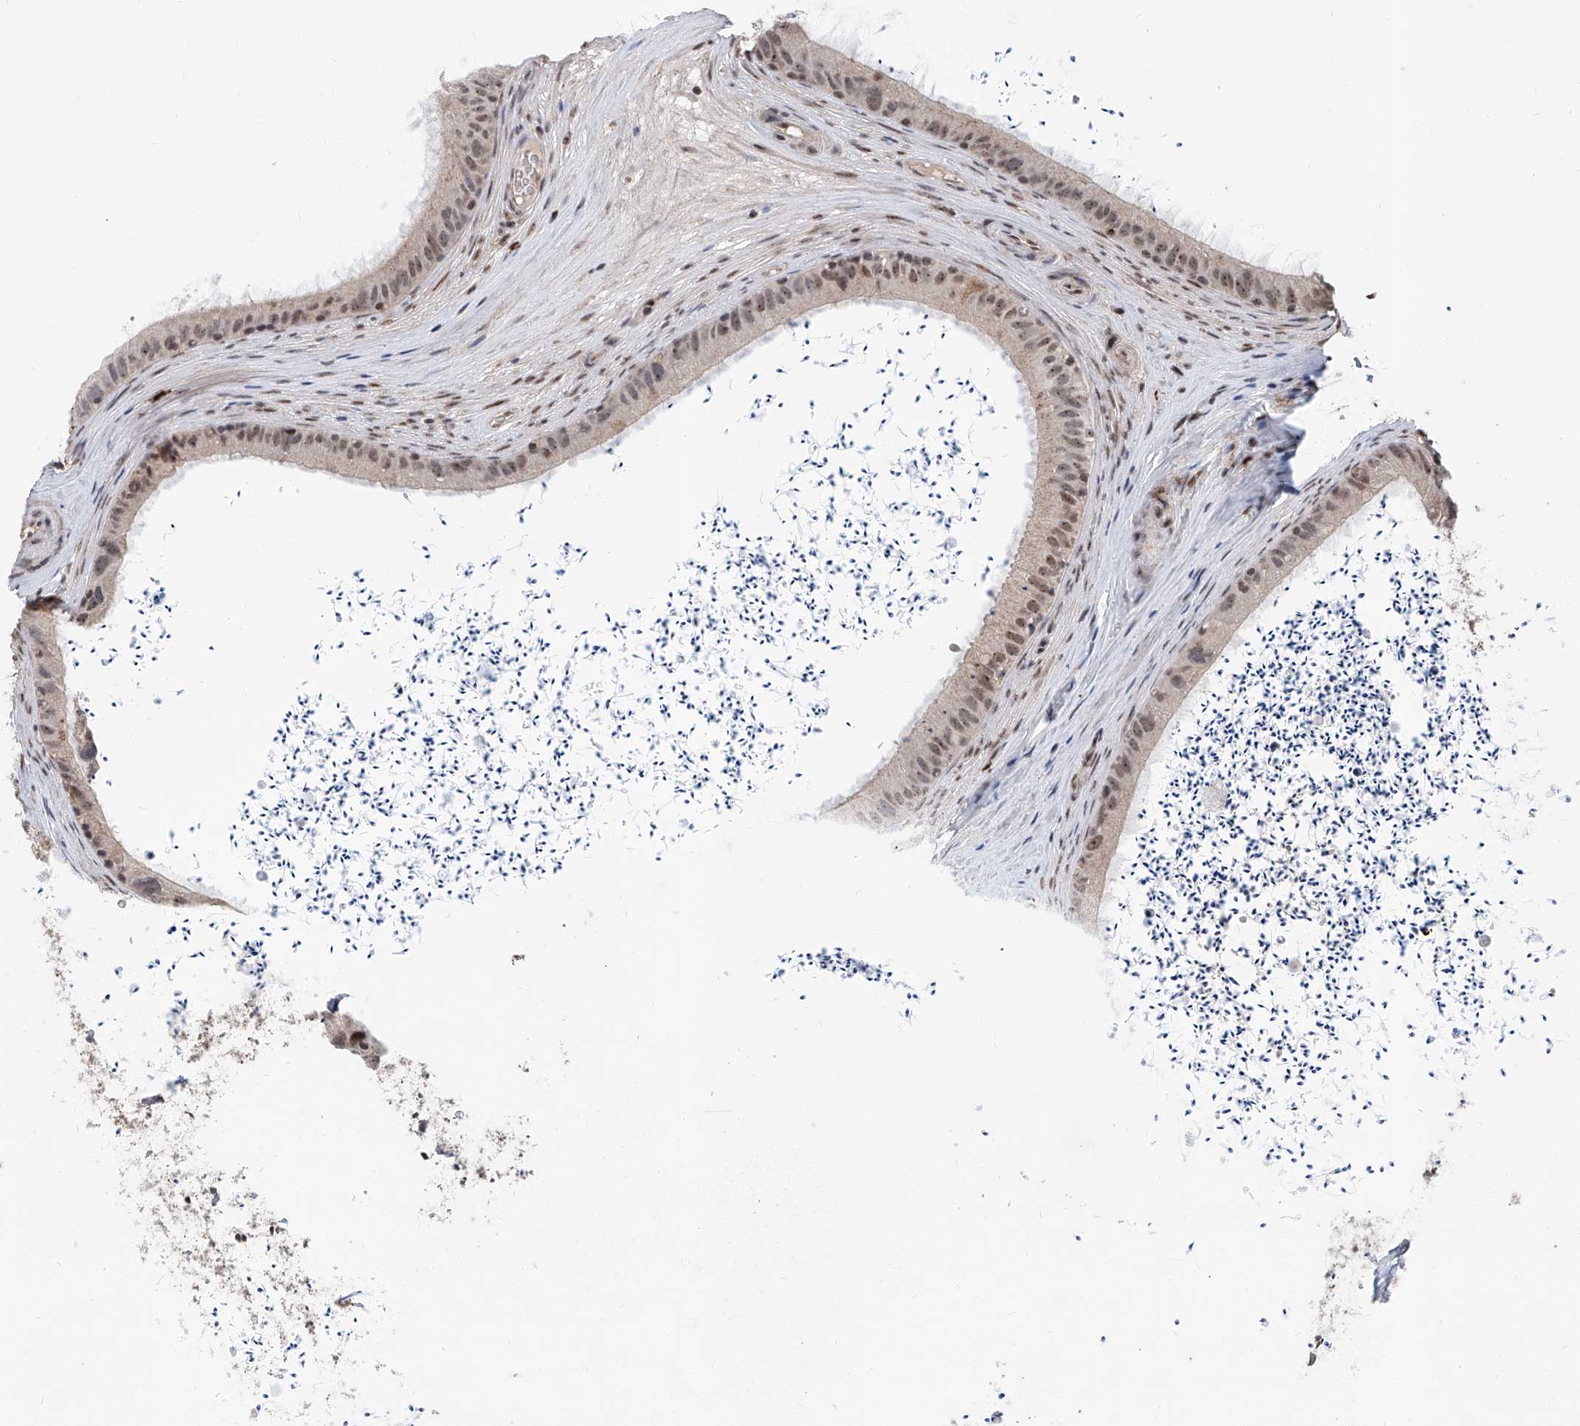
{"staining": {"intensity": "moderate", "quantity": "25%-75%", "location": "nuclear"}, "tissue": "epididymis", "cell_type": "Glandular cells", "image_type": "normal", "snomed": [{"axis": "morphology", "description": "Normal tissue, NOS"}, {"axis": "topography", "description": "Epididymis, spermatic cord, NOS"}], "caption": "Unremarkable epididymis reveals moderate nuclear staining in approximately 25%-75% of glandular cells, visualized by immunohistochemistry. (Brightfield microscopy of DAB IHC at high magnification).", "gene": "SDE2", "patient": {"sex": "male", "age": 50}}